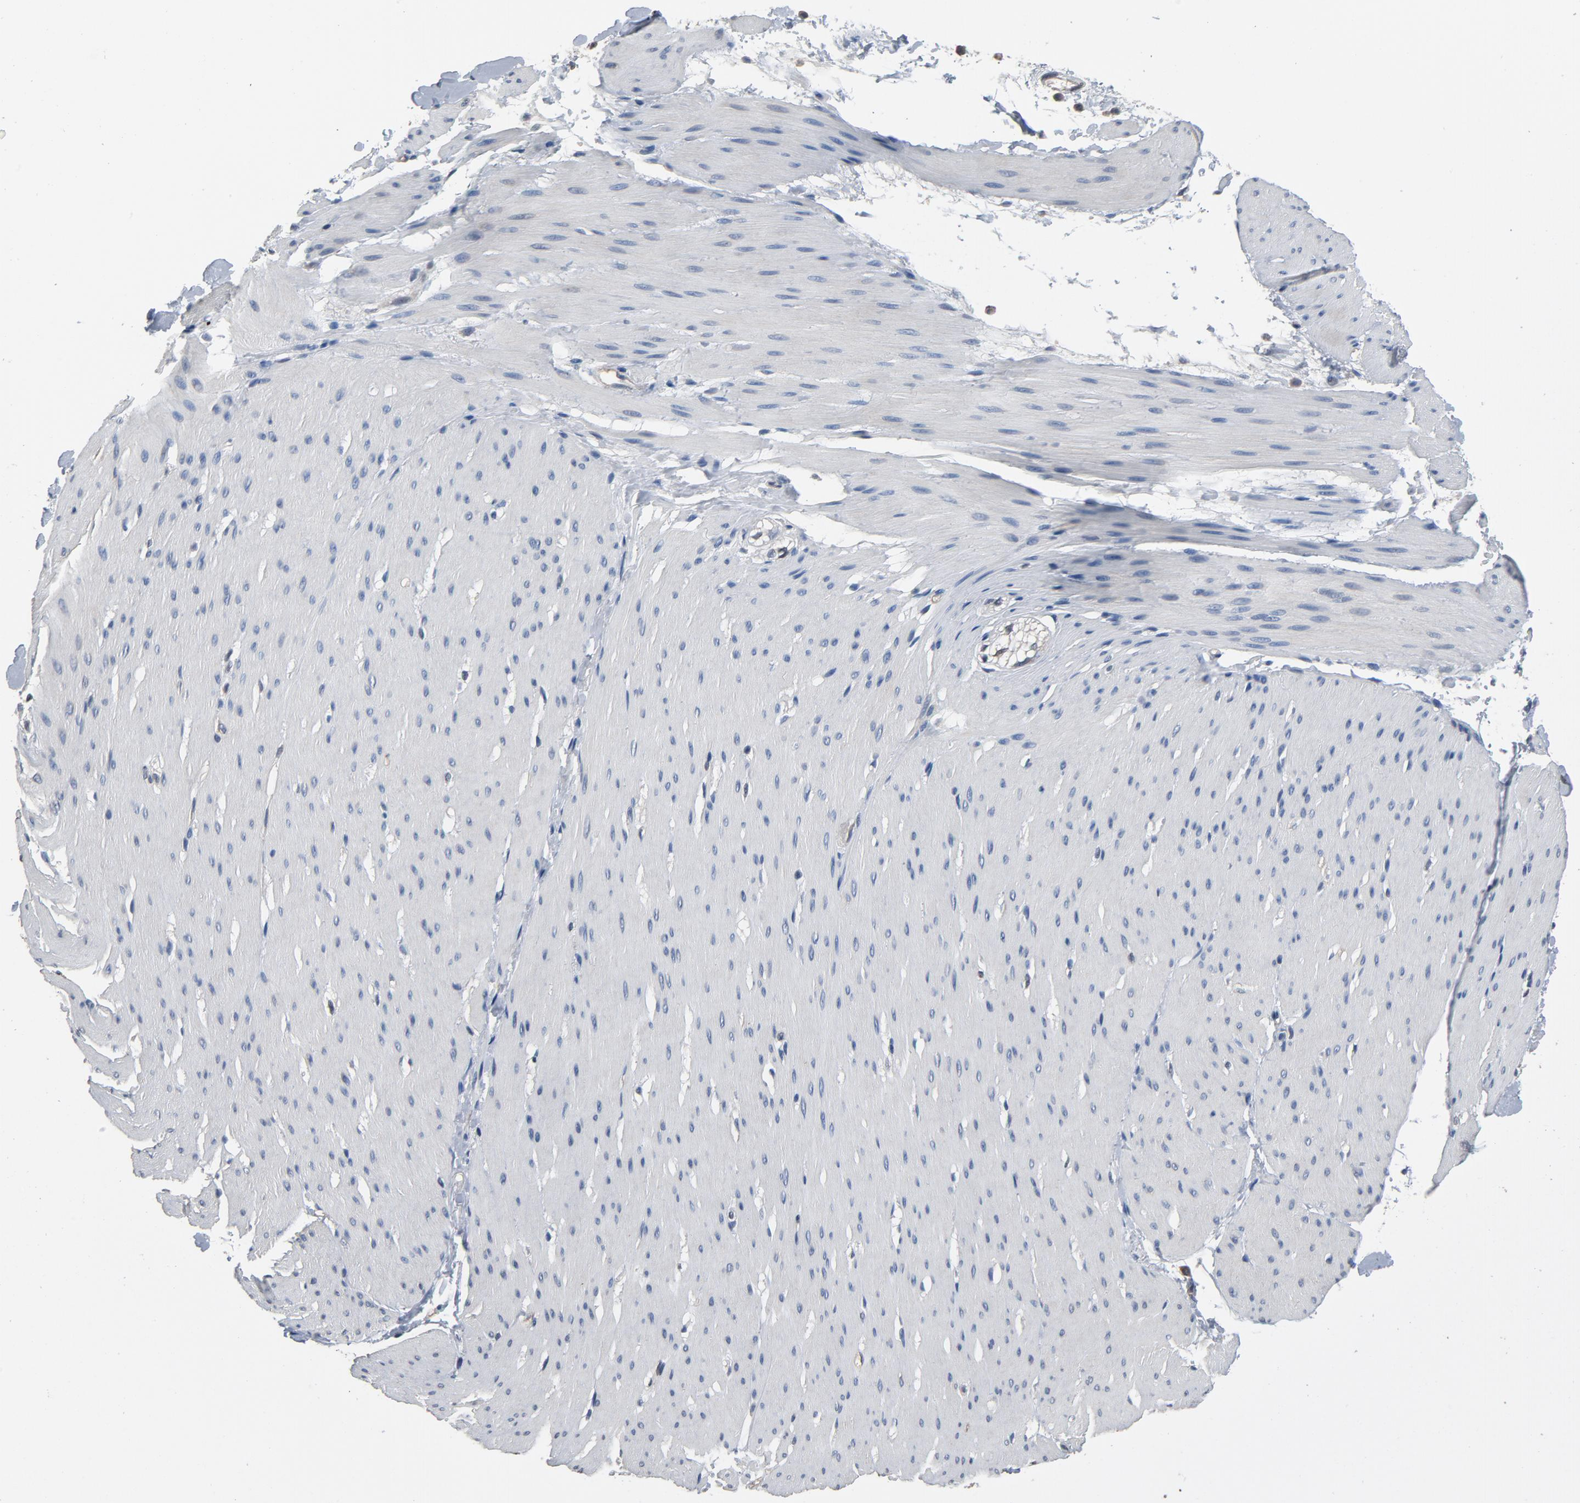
{"staining": {"intensity": "negative", "quantity": "none", "location": "none"}, "tissue": "smooth muscle", "cell_type": "Smooth muscle cells", "image_type": "normal", "snomed": [{"axis": "morphology", "description": "Normal tissue, NOS"}, {"axis": "topography", "description": "Smooth muscle"}, {"axis": "topography", "description": "Colon"}], "caption": "Immunohistochemistry of unremarkable human smooth muscle shows no expression in smooth muscle cells.", "gene": "SOX6", "patient": {"sex": "male", "age": 67}}